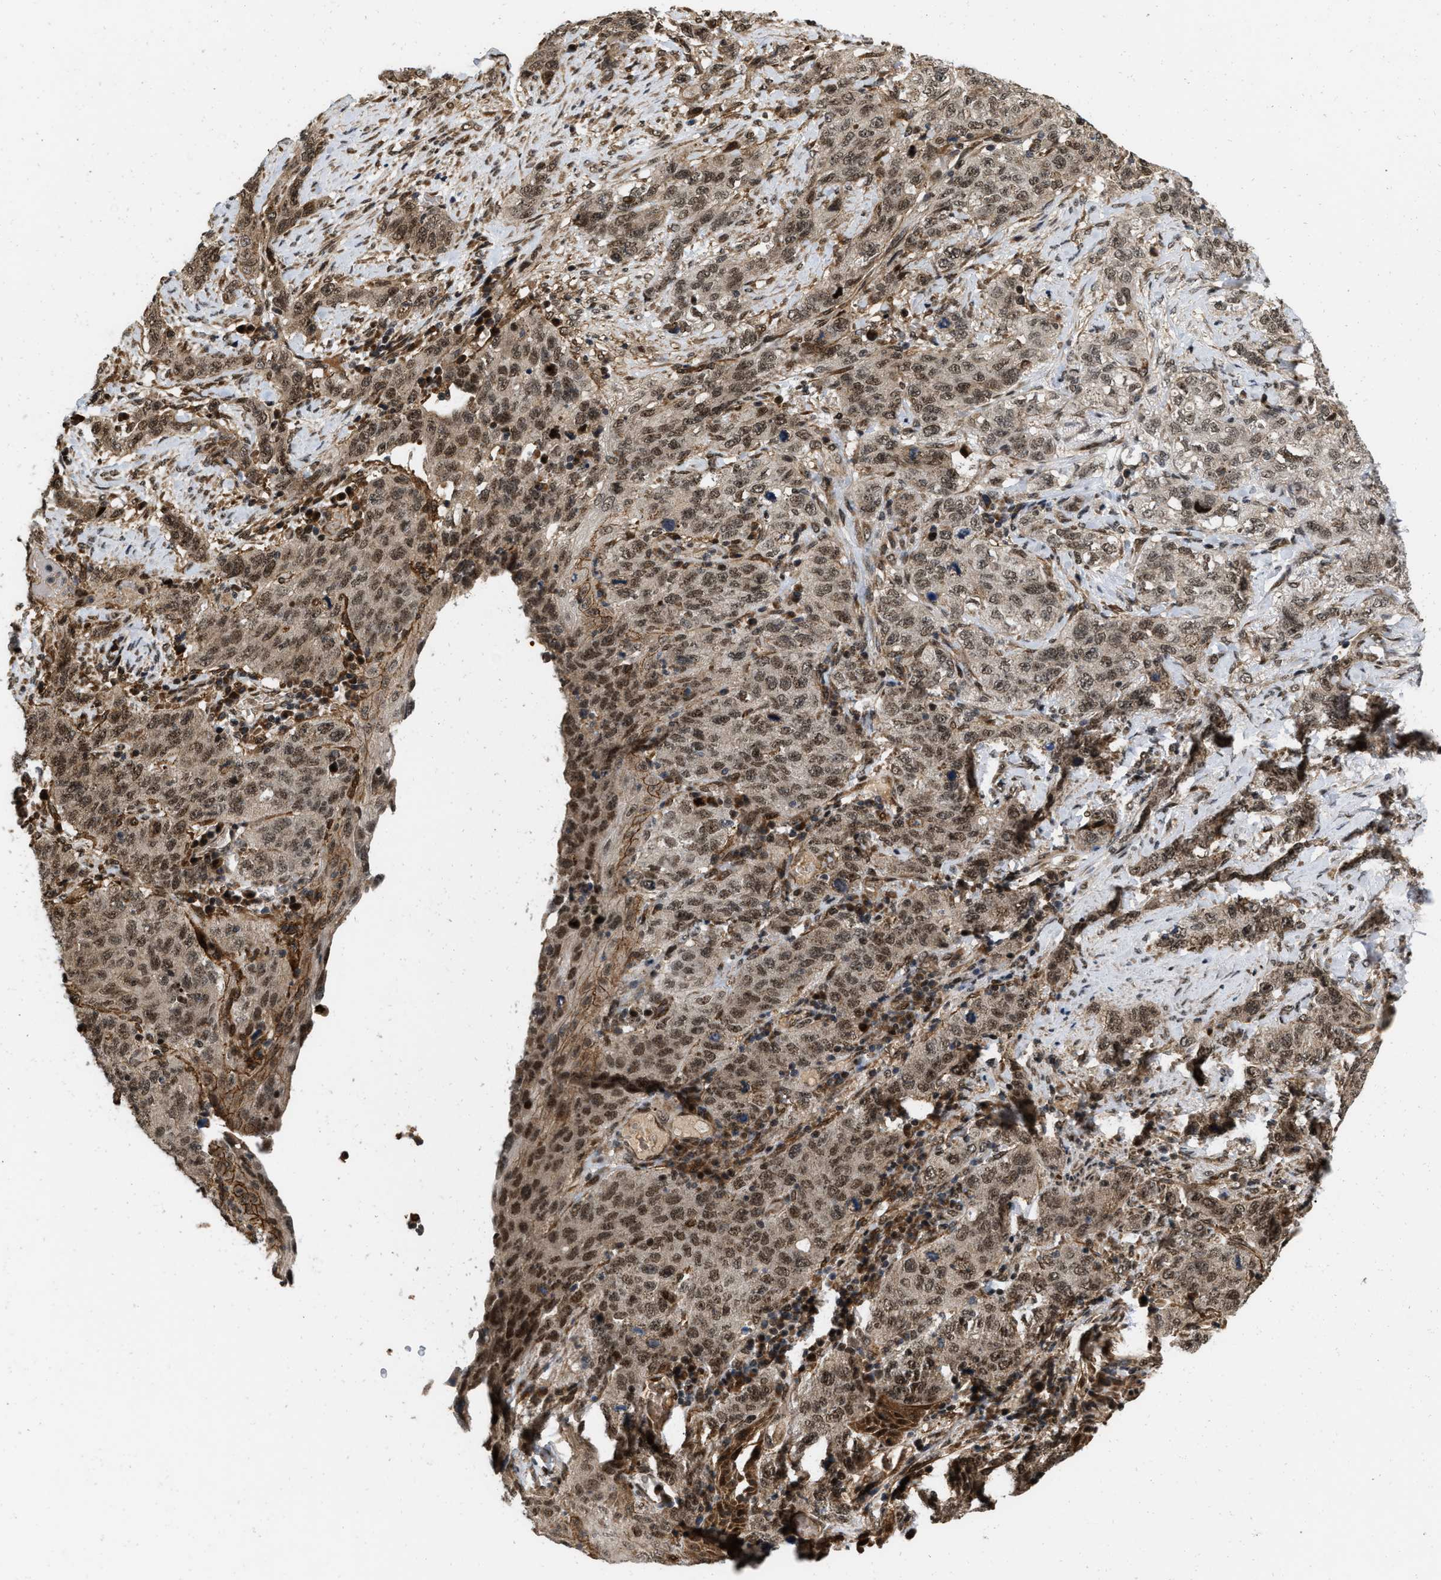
{"staining": {"intensity": "moderate", "quantity": ">75%", "location": "nuclear"}, "tissue": "stomach cancer", "cell_type": "Tumor cells", "image_type": "cancer", "snomed": [{"axis": "morphology", "description": "Adenocarcinoma, NOS"}, {"axis": "topography", "description": "Stomach"}], "caption": "Immunohistochemistry micrograph of neoplastic tissue: stomach cancer (adenocarcinoma) stained using IHC demonstrates medium levels of moderate protein expression localized specifically in the nuclear of tumor cells, appearing as a nuclear brown color.", "gene": "ANKRD11", "patient": {"sex": "male", "age": 48}}